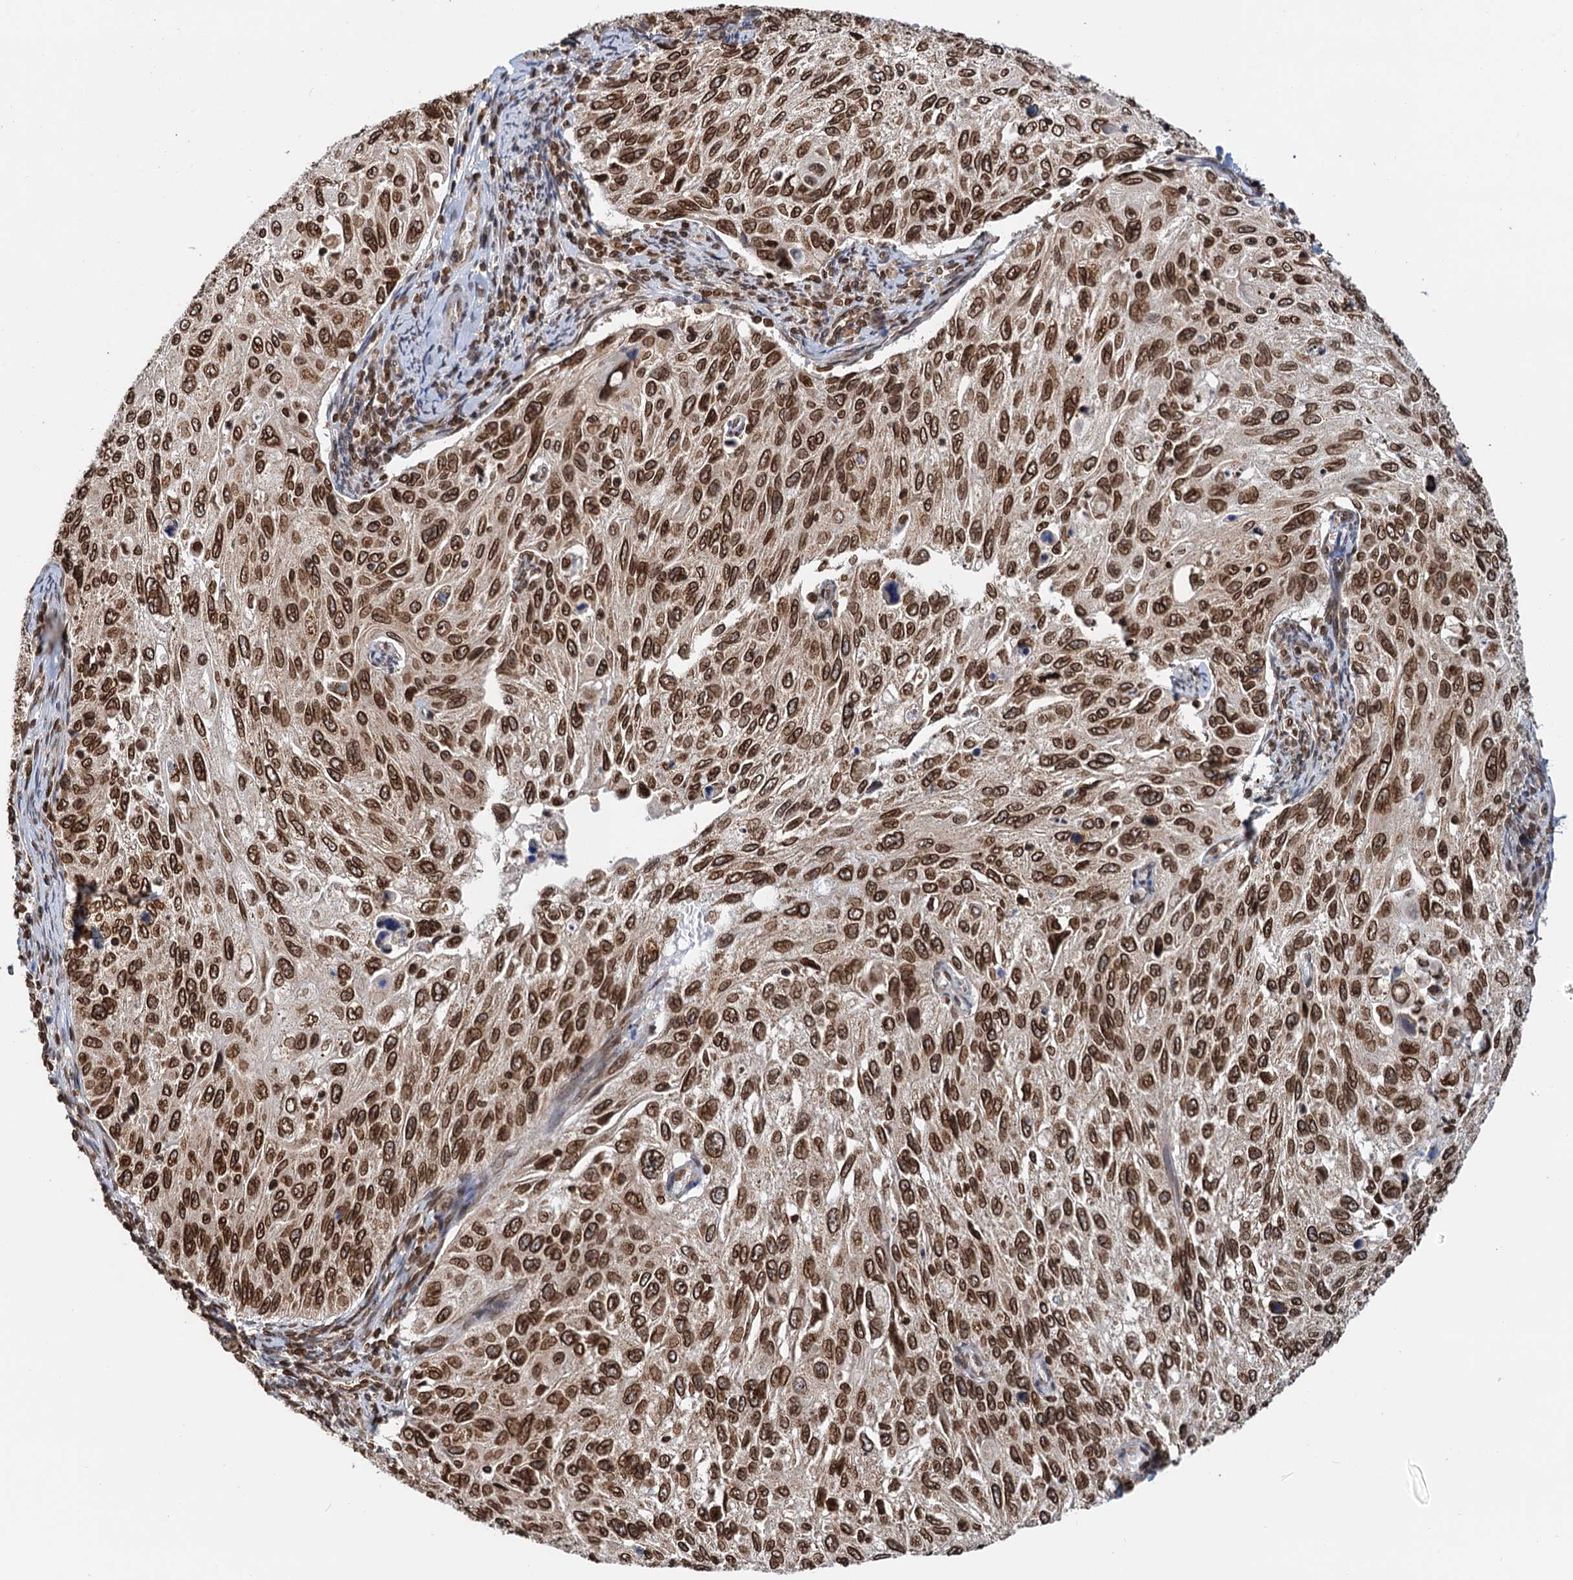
{"staining": {"intensity": "strong", "quantity": ">75%", "location": "nuclear"}, "tissue": "cervical cancer", "cell_type": "Tumor cells", "image_type": "cancer", "snomed": [{"axis": "morphology", "description": "Squamous cell carcinoma, NOS"}, {"axis": "topography", "description": "Cervix"}], "caption": "High-power microscopy captured an immunohistochemistry (IHC) histopathology image of squamous cell carcinoma (cervical), revealing strong nuclear staining in approximately >75% of tumor cells.", "gene": "ZC3H13", "patient": {"sex": "female", "age": 70}}